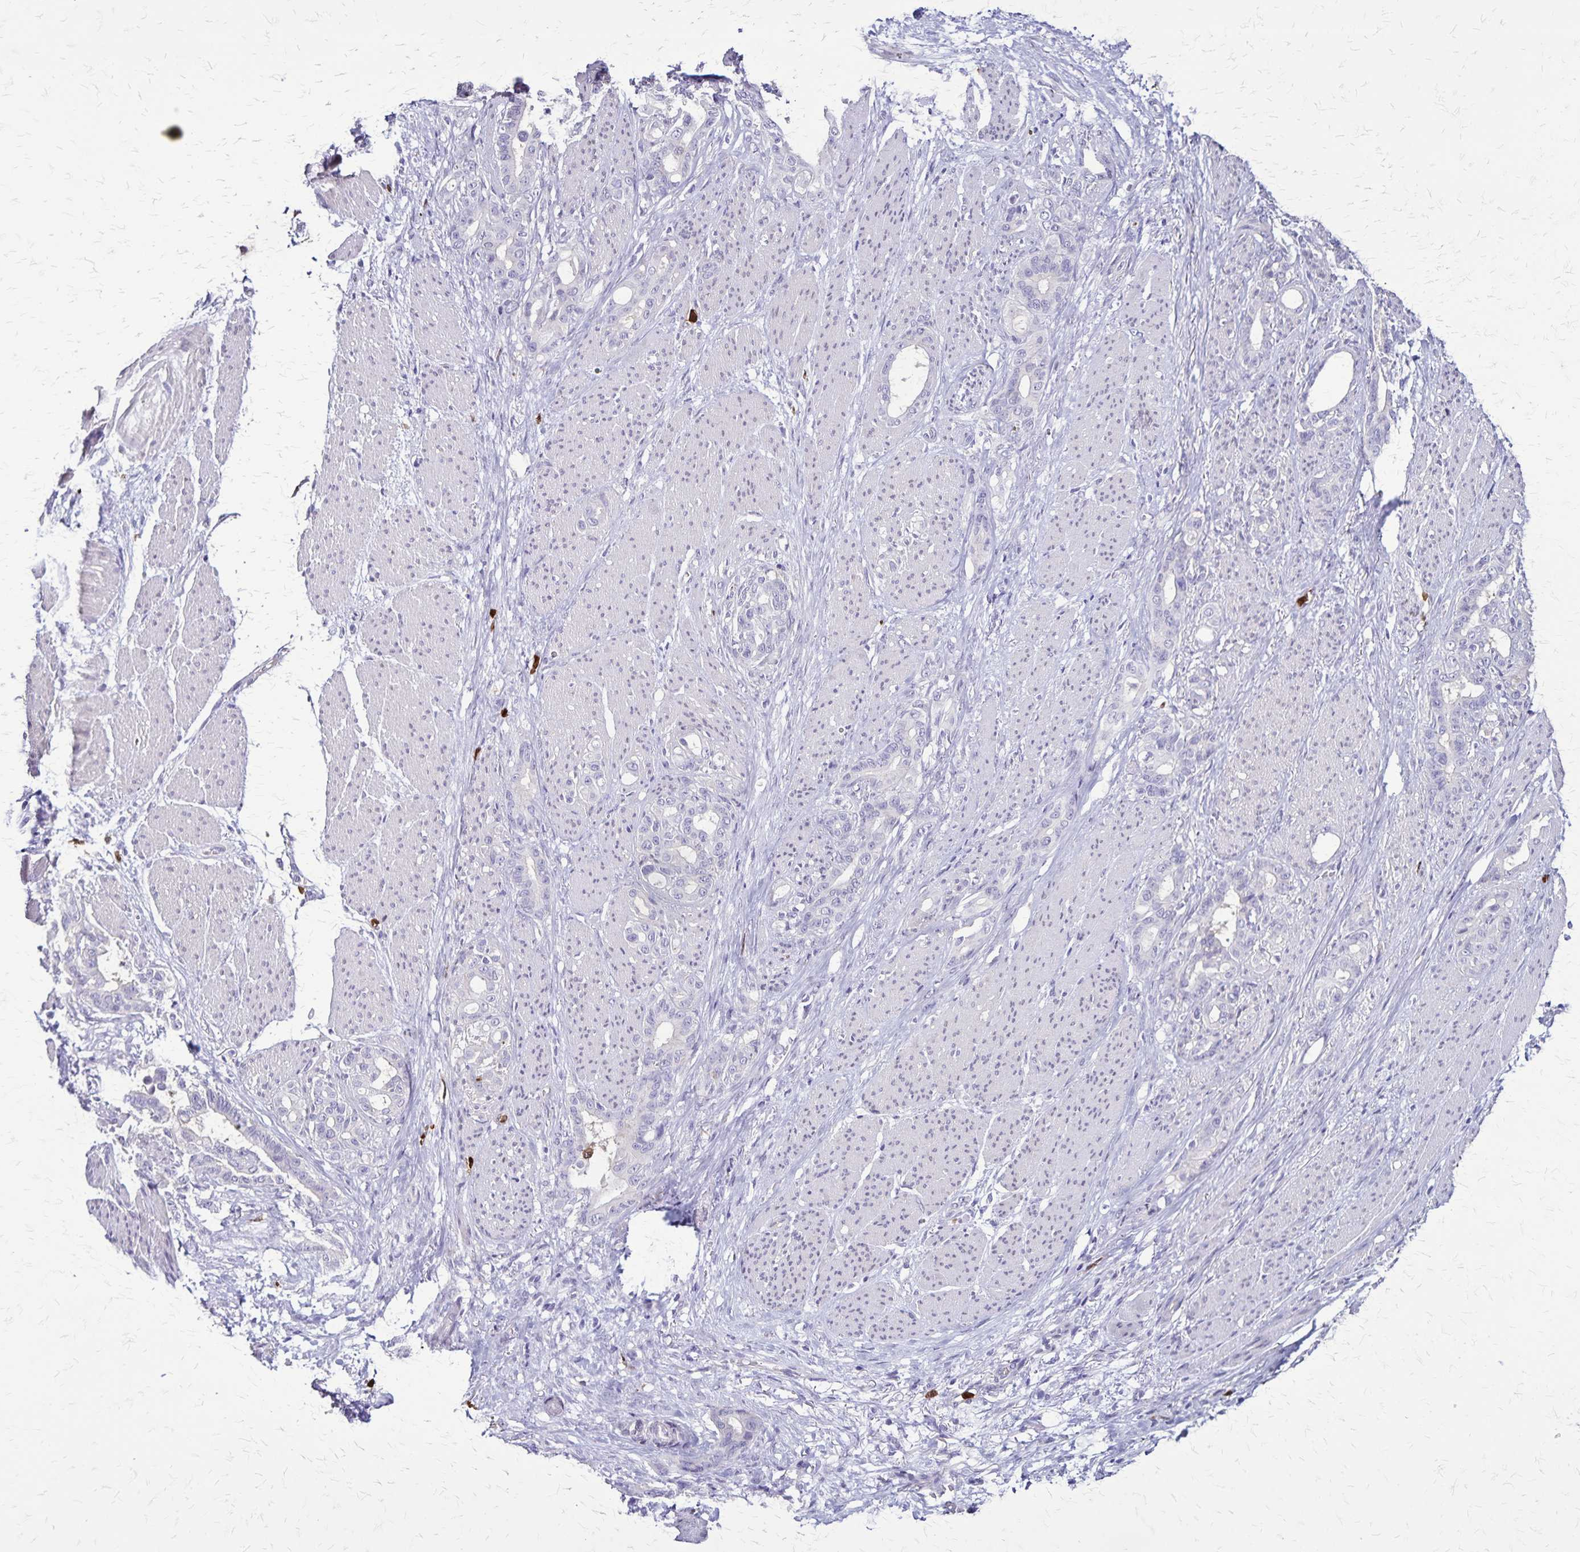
{"staining": {"intensity": "negative", "quantity": "none", "location": "none"}, "tissue": "stomach cancer", "cell_type": "Tumor cells", "image_type": "cancer", "snomed": [{"axis": "morphology", "description": "Normal tissue, NOS"}, {"axis": "morphology", "description": "Adenocarcinoma, NOS"}, {"axis": "topography", "description": "Esophagus"}, {"axis": "topography", "description": "Stomach, upper"}], "caption": "The histopathology image displays no staining of tumor cells in stomach cancer (adenocarcinoma).", "gene": "ULBP3", "patient": {"sex": "male", "age": 62}}